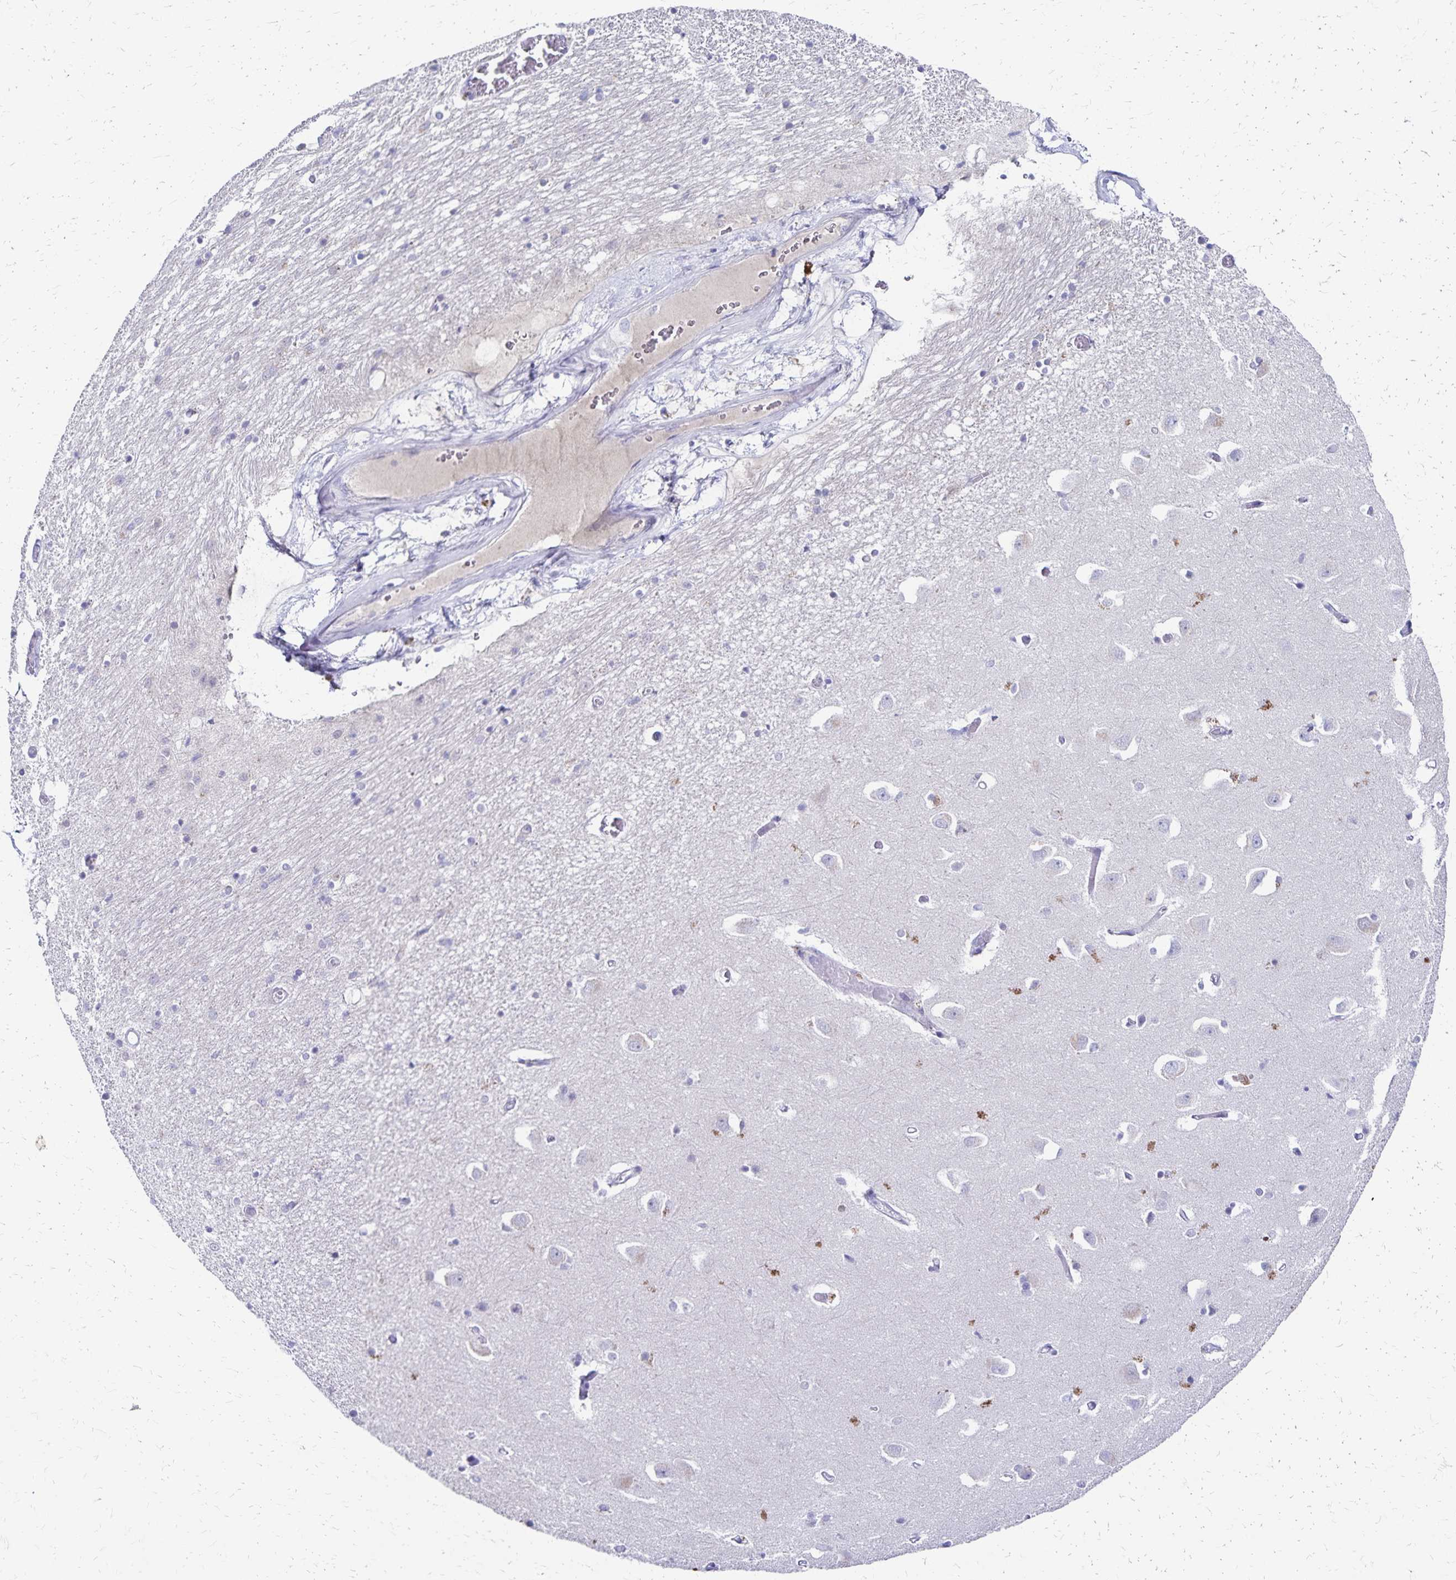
{"staining": {"intensity": "moderate", "quantity": "<25%", "location": "cytoplasmic/membranous"}, "tissue": "caudate", "cell_type": "Glial cells", "image_type": "normal", "snomed": [{"axis": "morphology", "description": "Normal tissue, NOS"}, {"axis": "topography", "description": "Lateral ventricle wall"}, {"axis": "topography", "description": "Hippocampus"}], "caption": "Human caudate stained for a protein (brown) exhibits moderate cytoplasmic/membranous positive positivity in approximately <25% of glial cells.", "gene": "PAX5", "patient": {"sex": "female", "age": 63}}